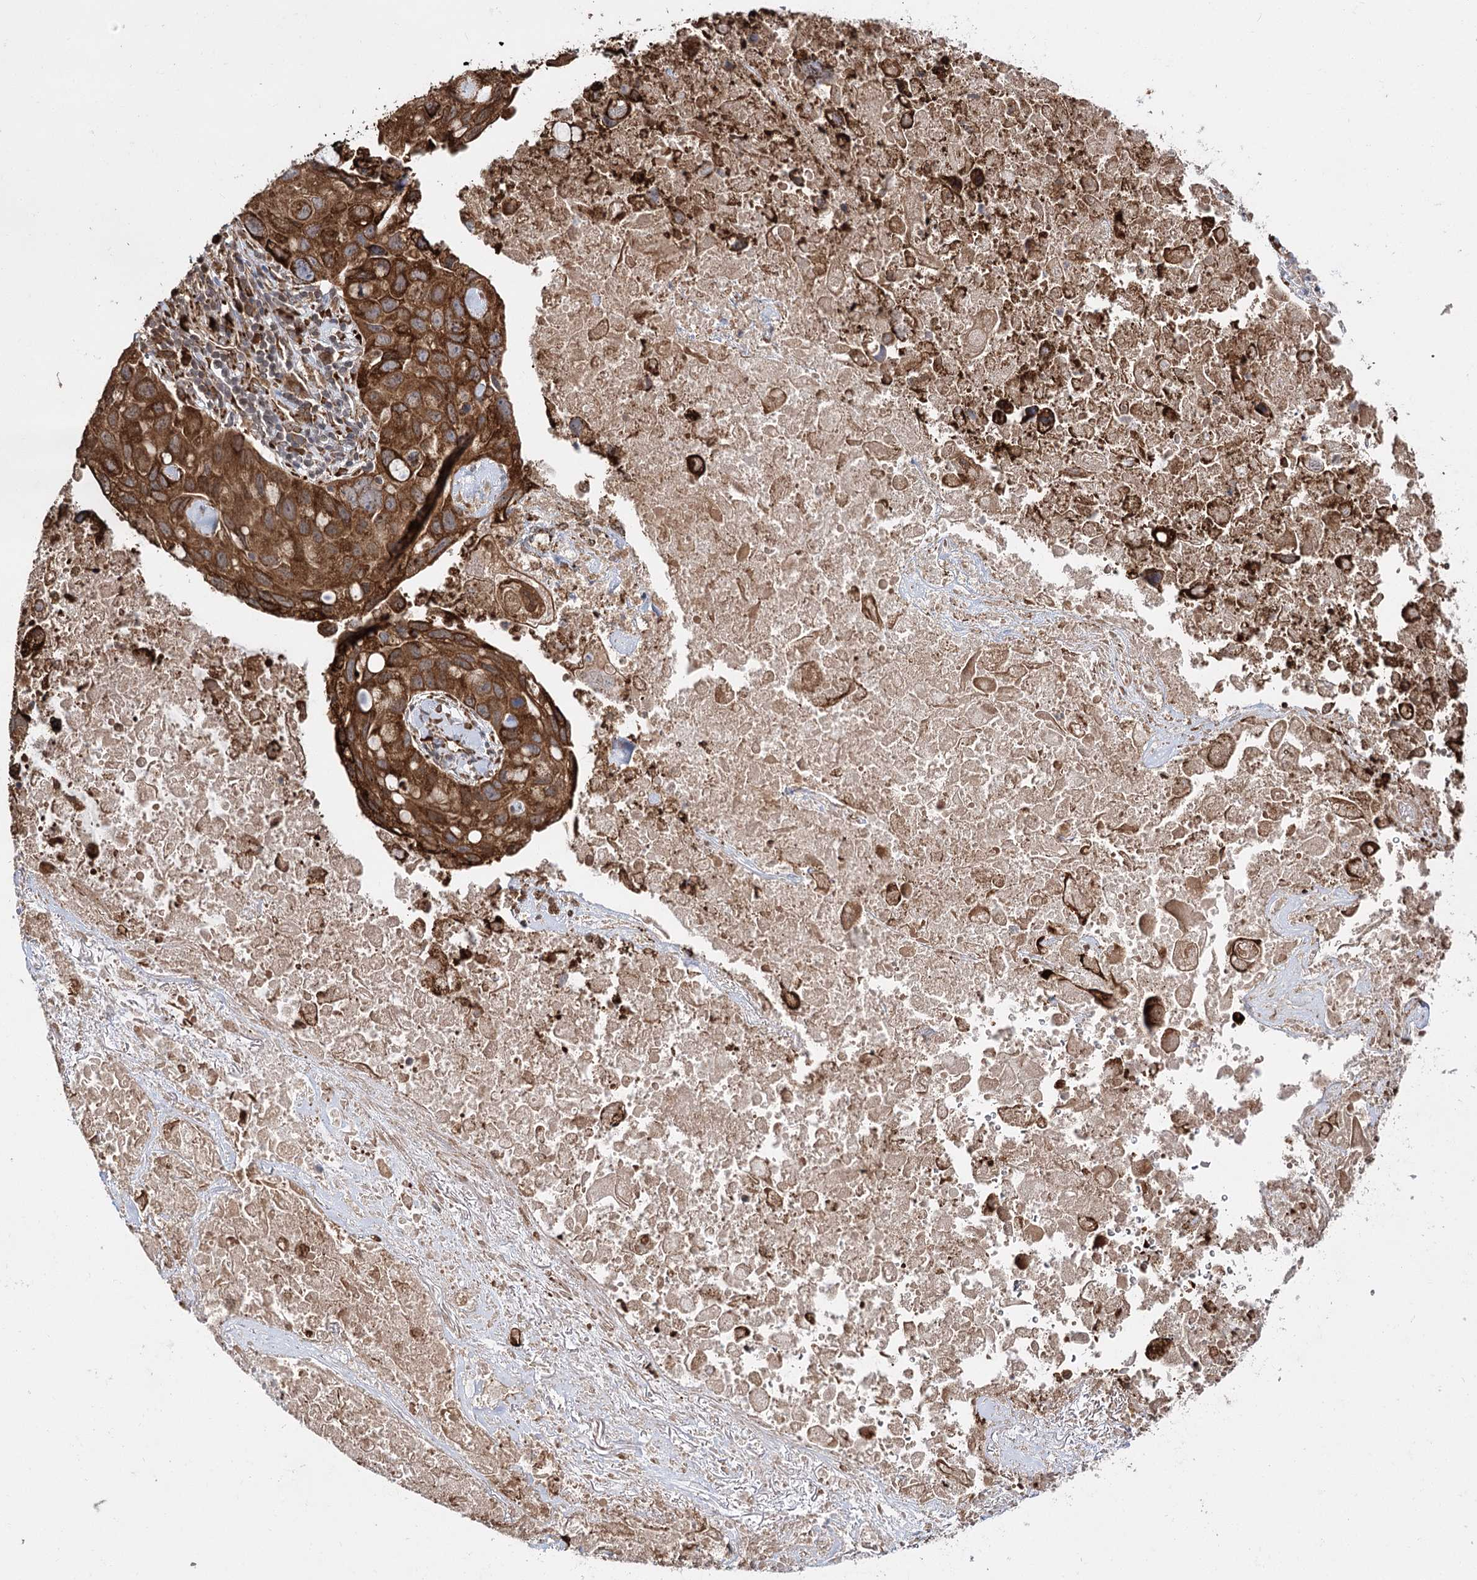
{"staining": {"intensity": "strong", "quantity": ">75%", "location": "cytoplasmic/membranous"}, "tissue": "lung cancer", "cell_type": "Tumor cells", "image_type": "cancer", "snomed": [{"axis": "morphology", "description": "Squamous cell carcinoma, NOS"}, {"axis": "topography", "description": "Lung"}], "caption": "Immunohistochemistry image of neoplastic tissue: lung cancer stained using IHC reveals high levels of strong protein expression localized specifically in the cytoplasmic/membranous of tumor cells, appearing as a cytoplasmic/membranous brown color.", "gene": "DNAJB14", "patient": {"sex": "female", "age": 73}}